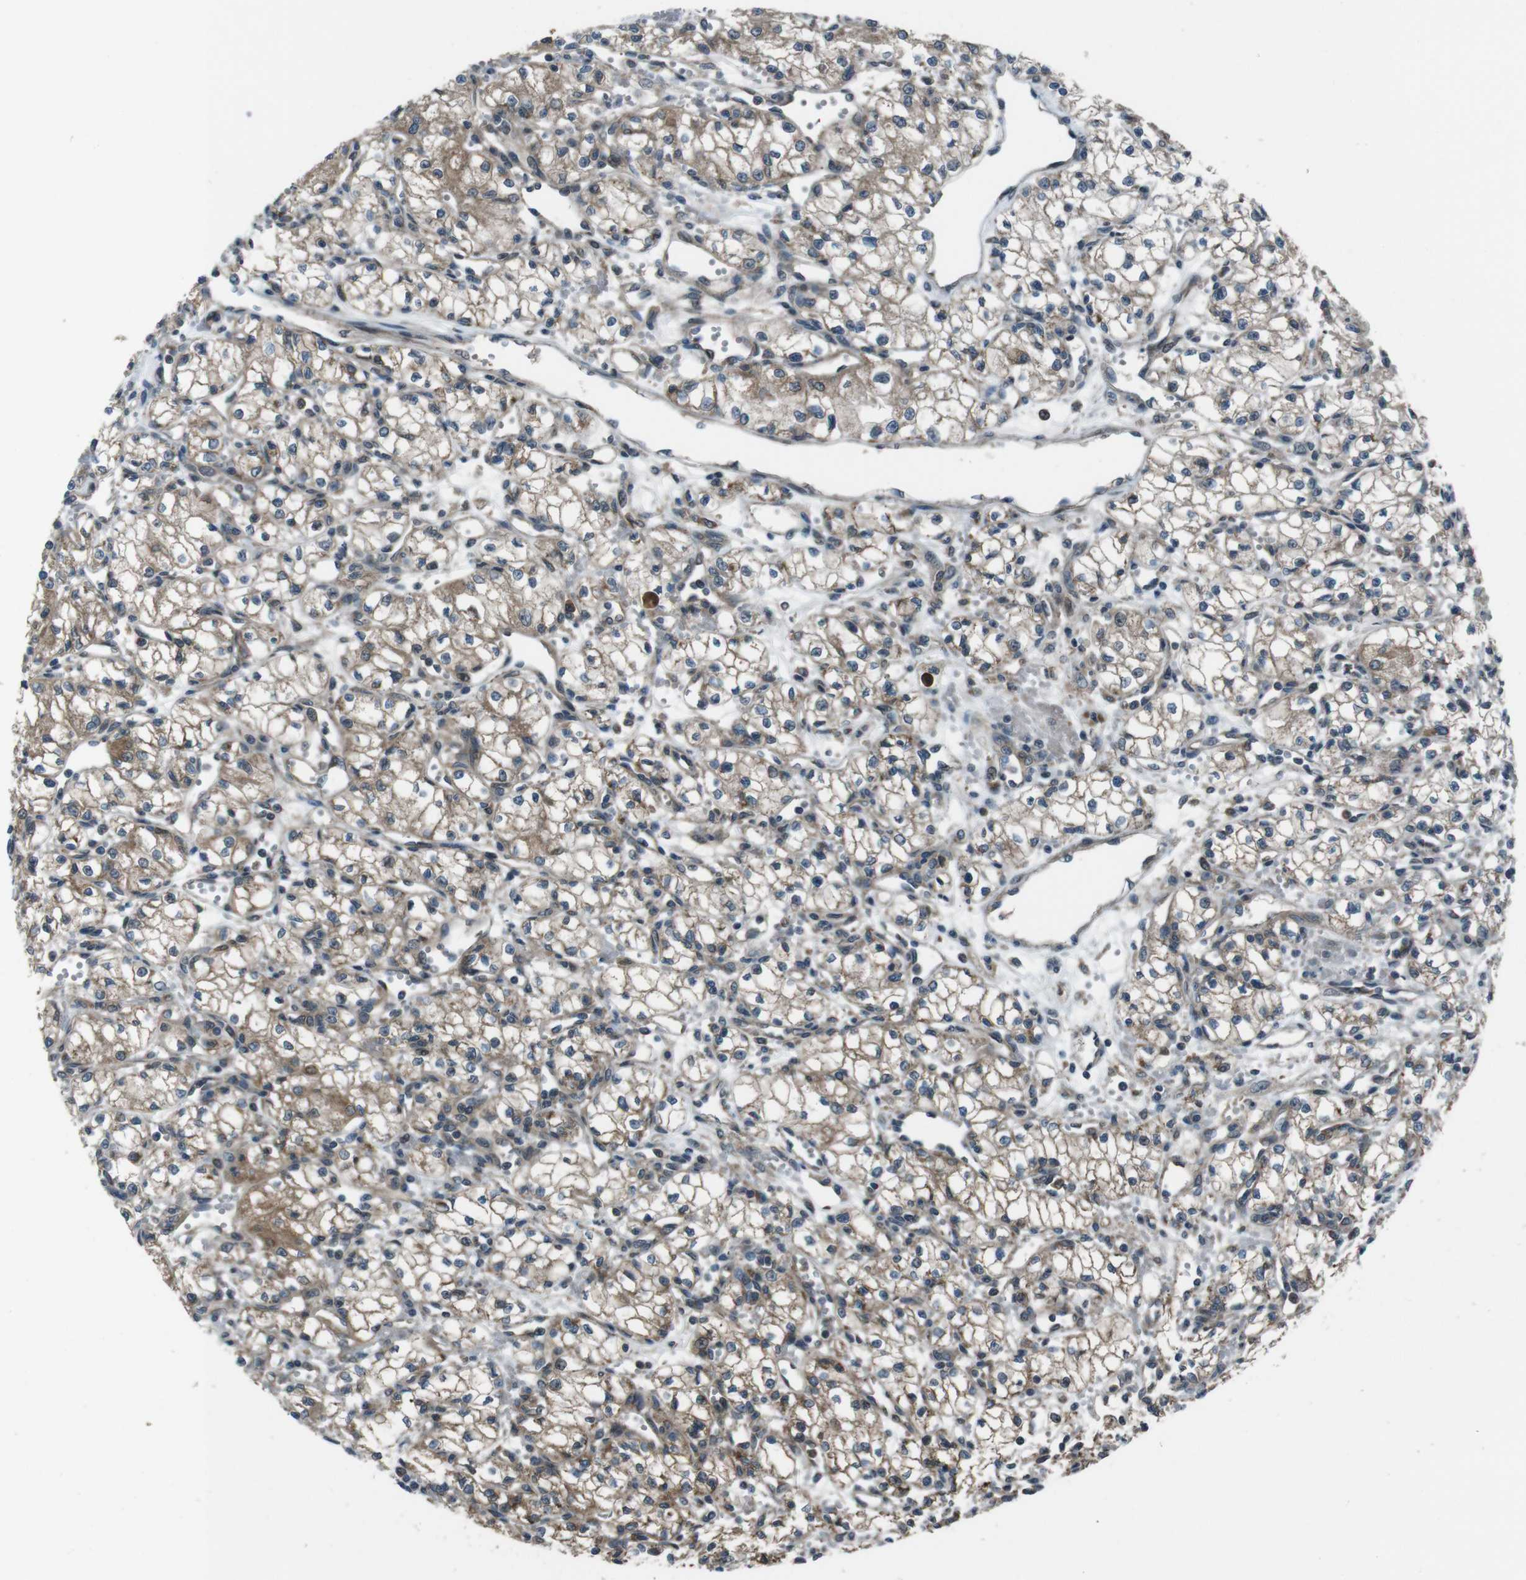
{"staining": {"intensity": "strong", "quantity": ">75%", "location": "cytoplasmic/membranous"}, "tissue": "renal cancer", "cell_type": "Tumor cells", "image_type": "cancer", "snomed": [{"axis": "morphology", "description": "Normal tissue, NOS"}, {"axis": "morphology", "description": "Adenocarcinoma, NOS"}, {"axis": "topography", "description": "Kidney"}], "caption": "Adenocarcinoma (renal) was stained to show a protein in brown. There is high levels of strong cytoplasmic/membranous positivity in approximately >75% of tumor cells. Nuclei are stained in blue.", "gene": "SLC27A4", "patient": {"sex": "male", "age": 59}}